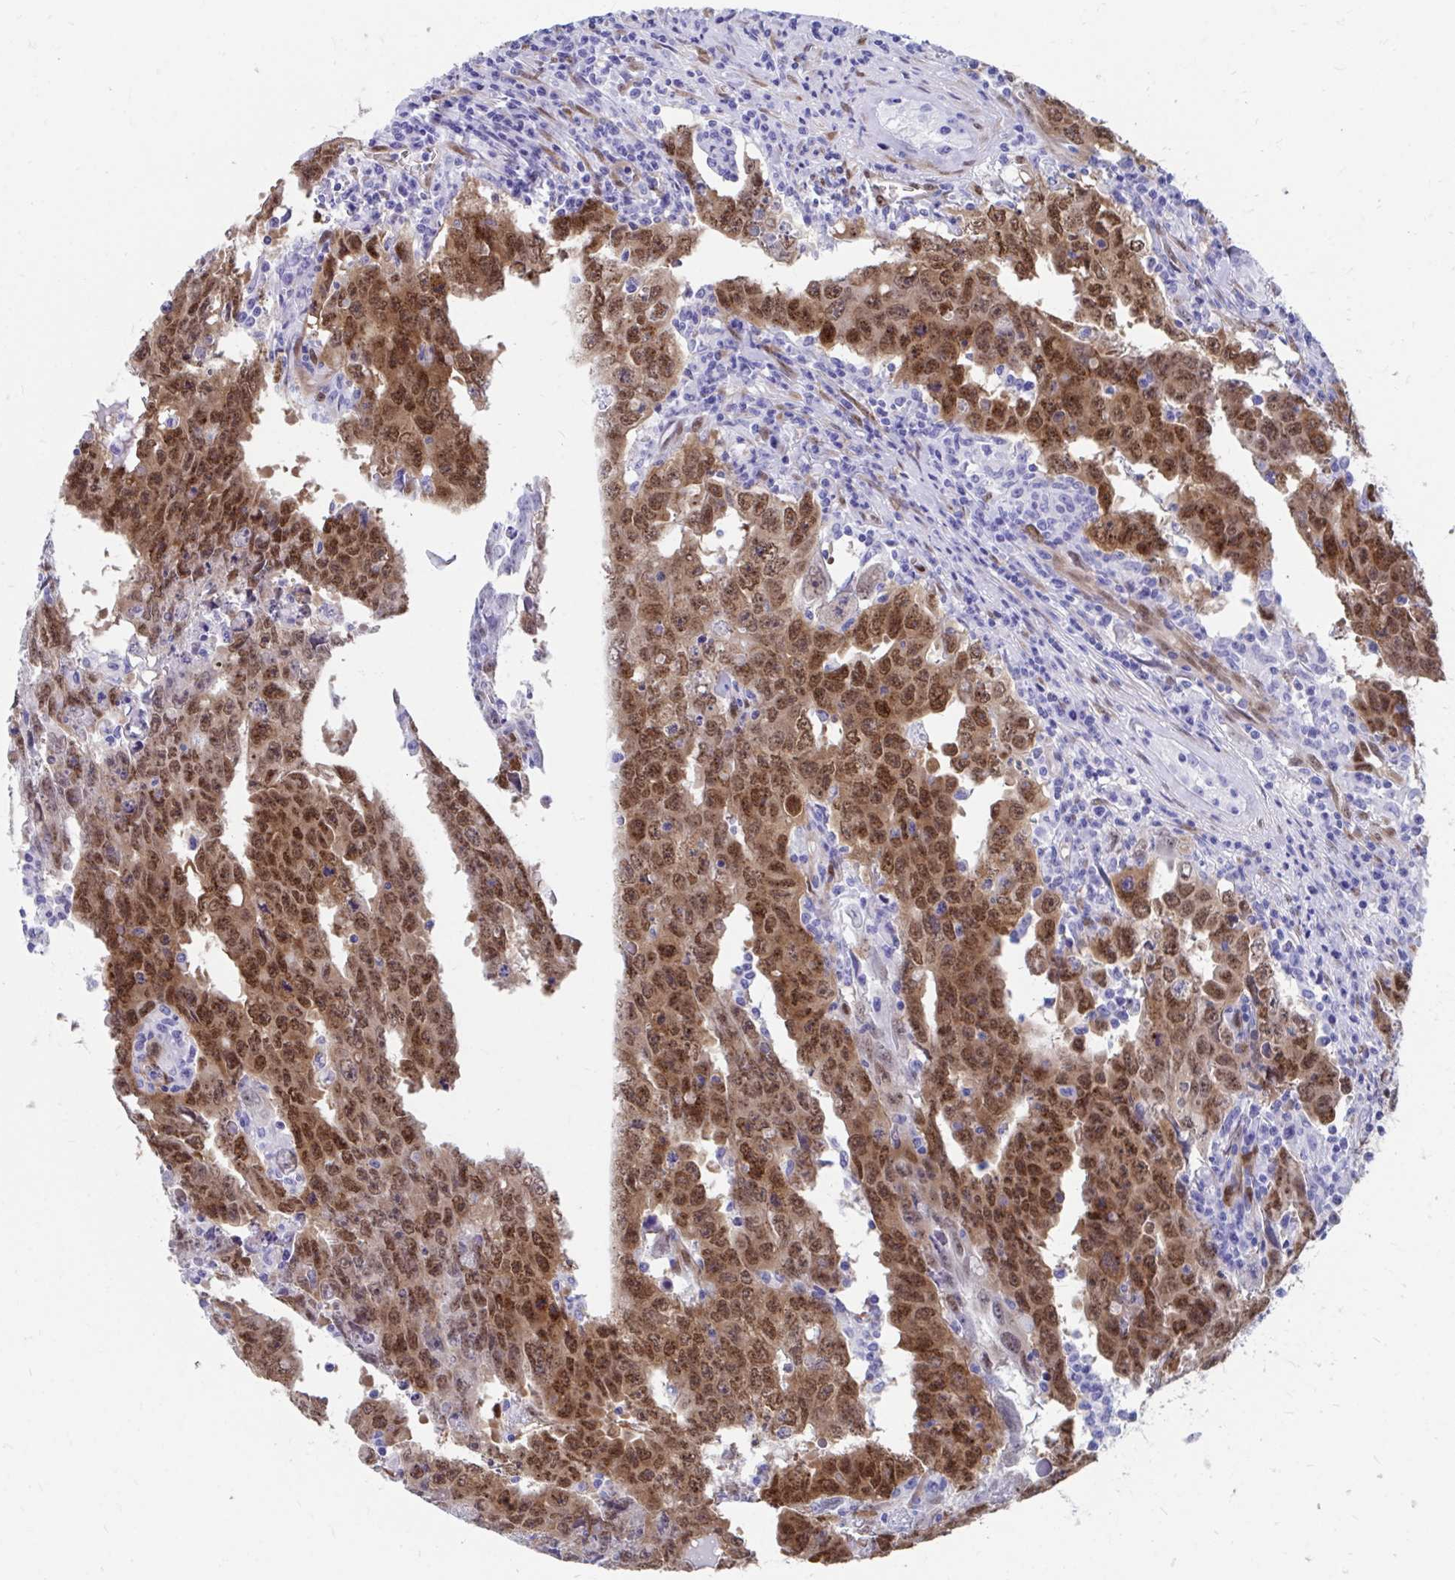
{"staining": {"intensity": "moderate", "quantity": ">75%", "location": "cytoplasmic/membranous,nuclear"}, "tissue": "testis cancer", "cell_type": "Tumor cells", "image_type": "cancer", "snomed": [{"axis": "morphology", "description": "Carcinoma, Embryonal, NOS"}, {"axis": "topography", "description": "Testis"}], "caption": "A micrograph of human embryonal carcinoma (testis) stained for a protein exhibits moderate cytoplasmic/membranous and nuclear brown staining in tumor cells. Using DAB (3,3'-diaminobenzidine) (brown) and hematoxylin (blue) stains, captured at high magnification using brightfield microscopy.", "gene": "RBPMS", "patient": {"sex": "male", "age": 22}}